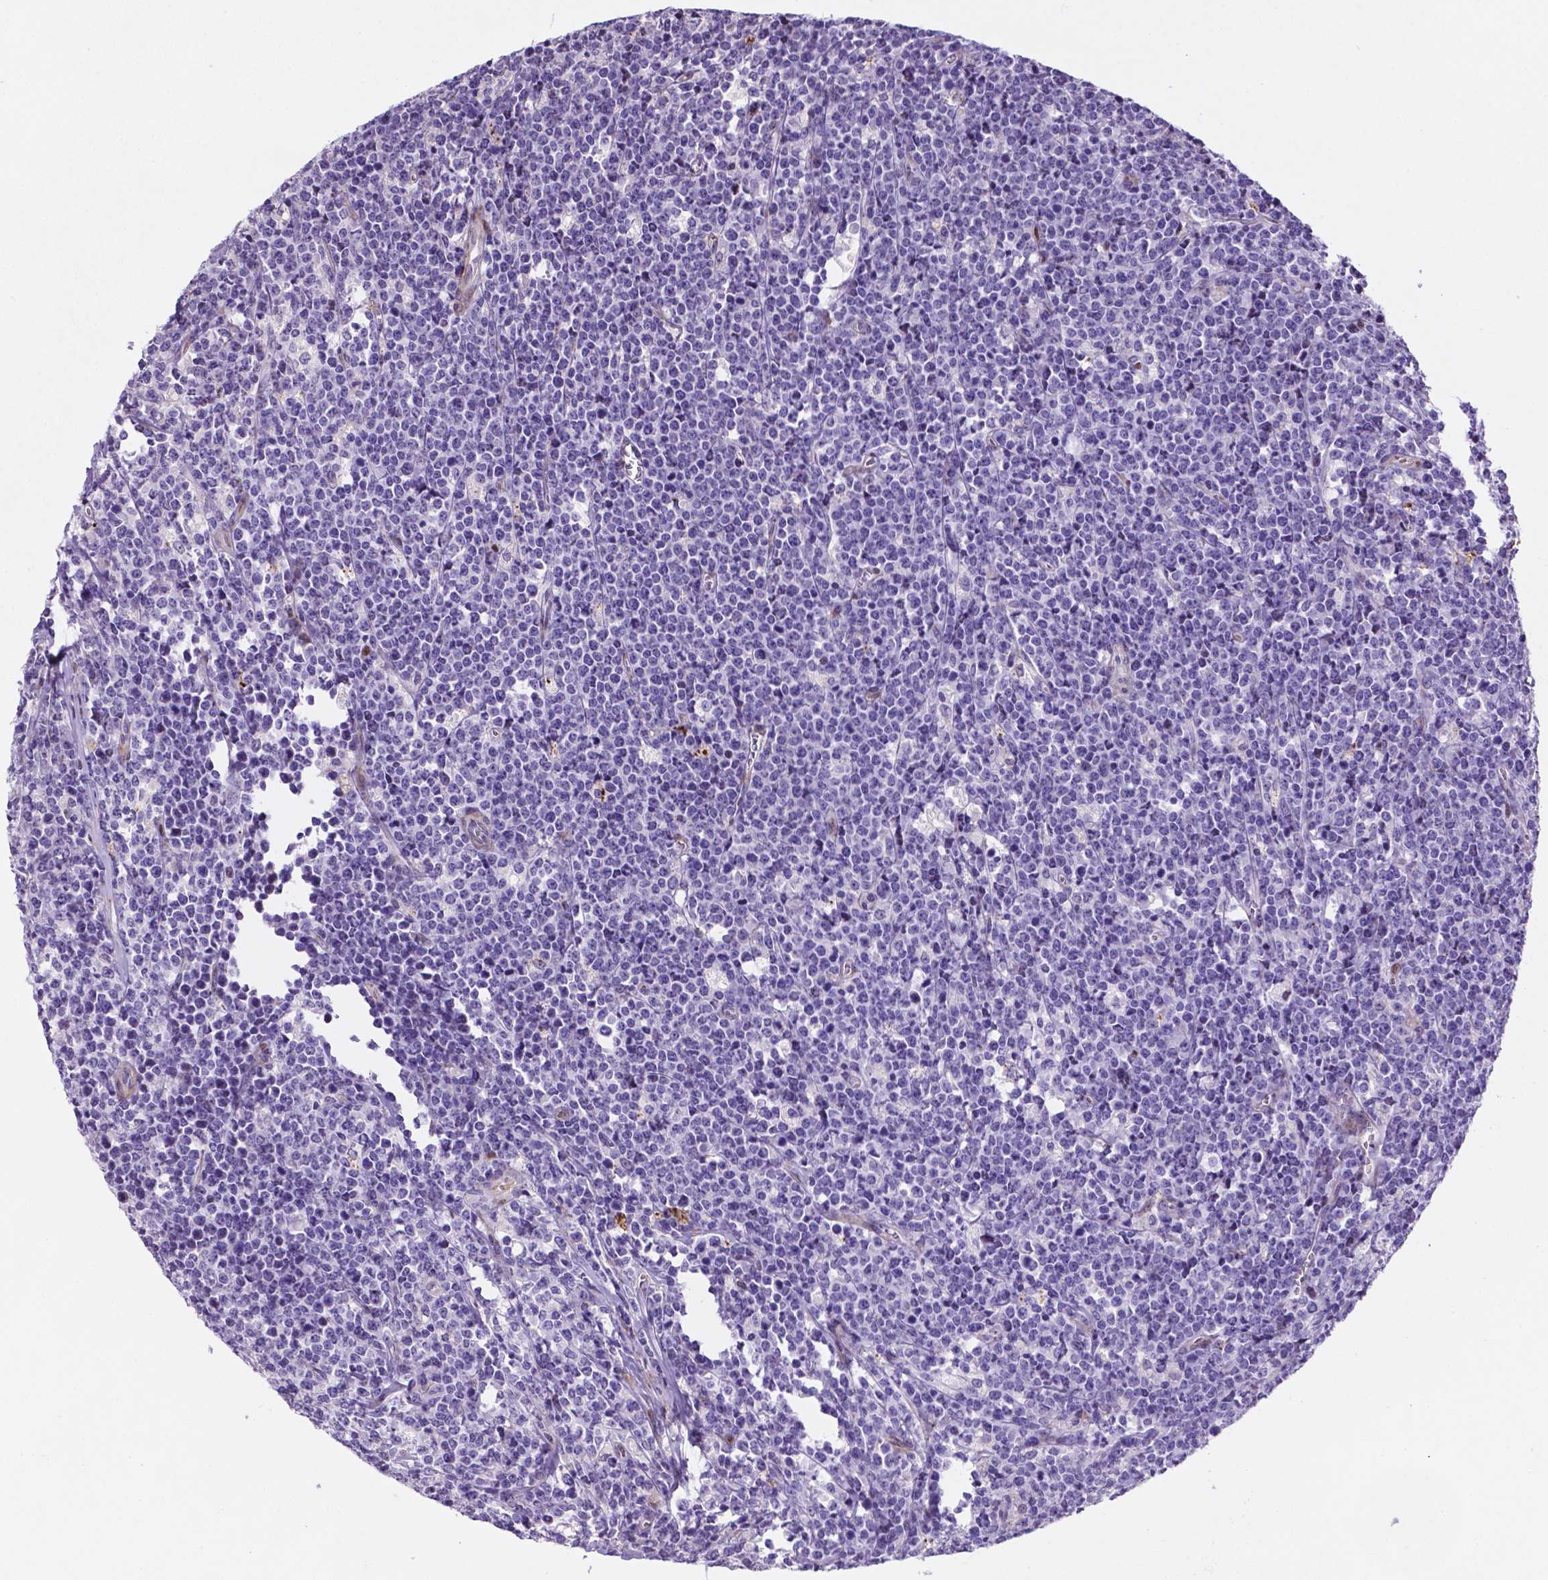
{"staining": {"intensity": "negative", "quantity": "none", "location": "none"}, "tissue": "lymphoma", "cell_type": "Tumor cells", "image_type": "cancer", "snomed": [{"axis": "morphology", "description": "Malignant lymphoma, non-Hodgkin's type, High grade"}, {"axis": "topography", "description": "Small intestine"}], "caption": "Photomicrograph shows no protein positivity in tumor cells of lymphoma tissue.", "gene": "TM4SF20", "patient": {"sex": "female", "age": 56}}